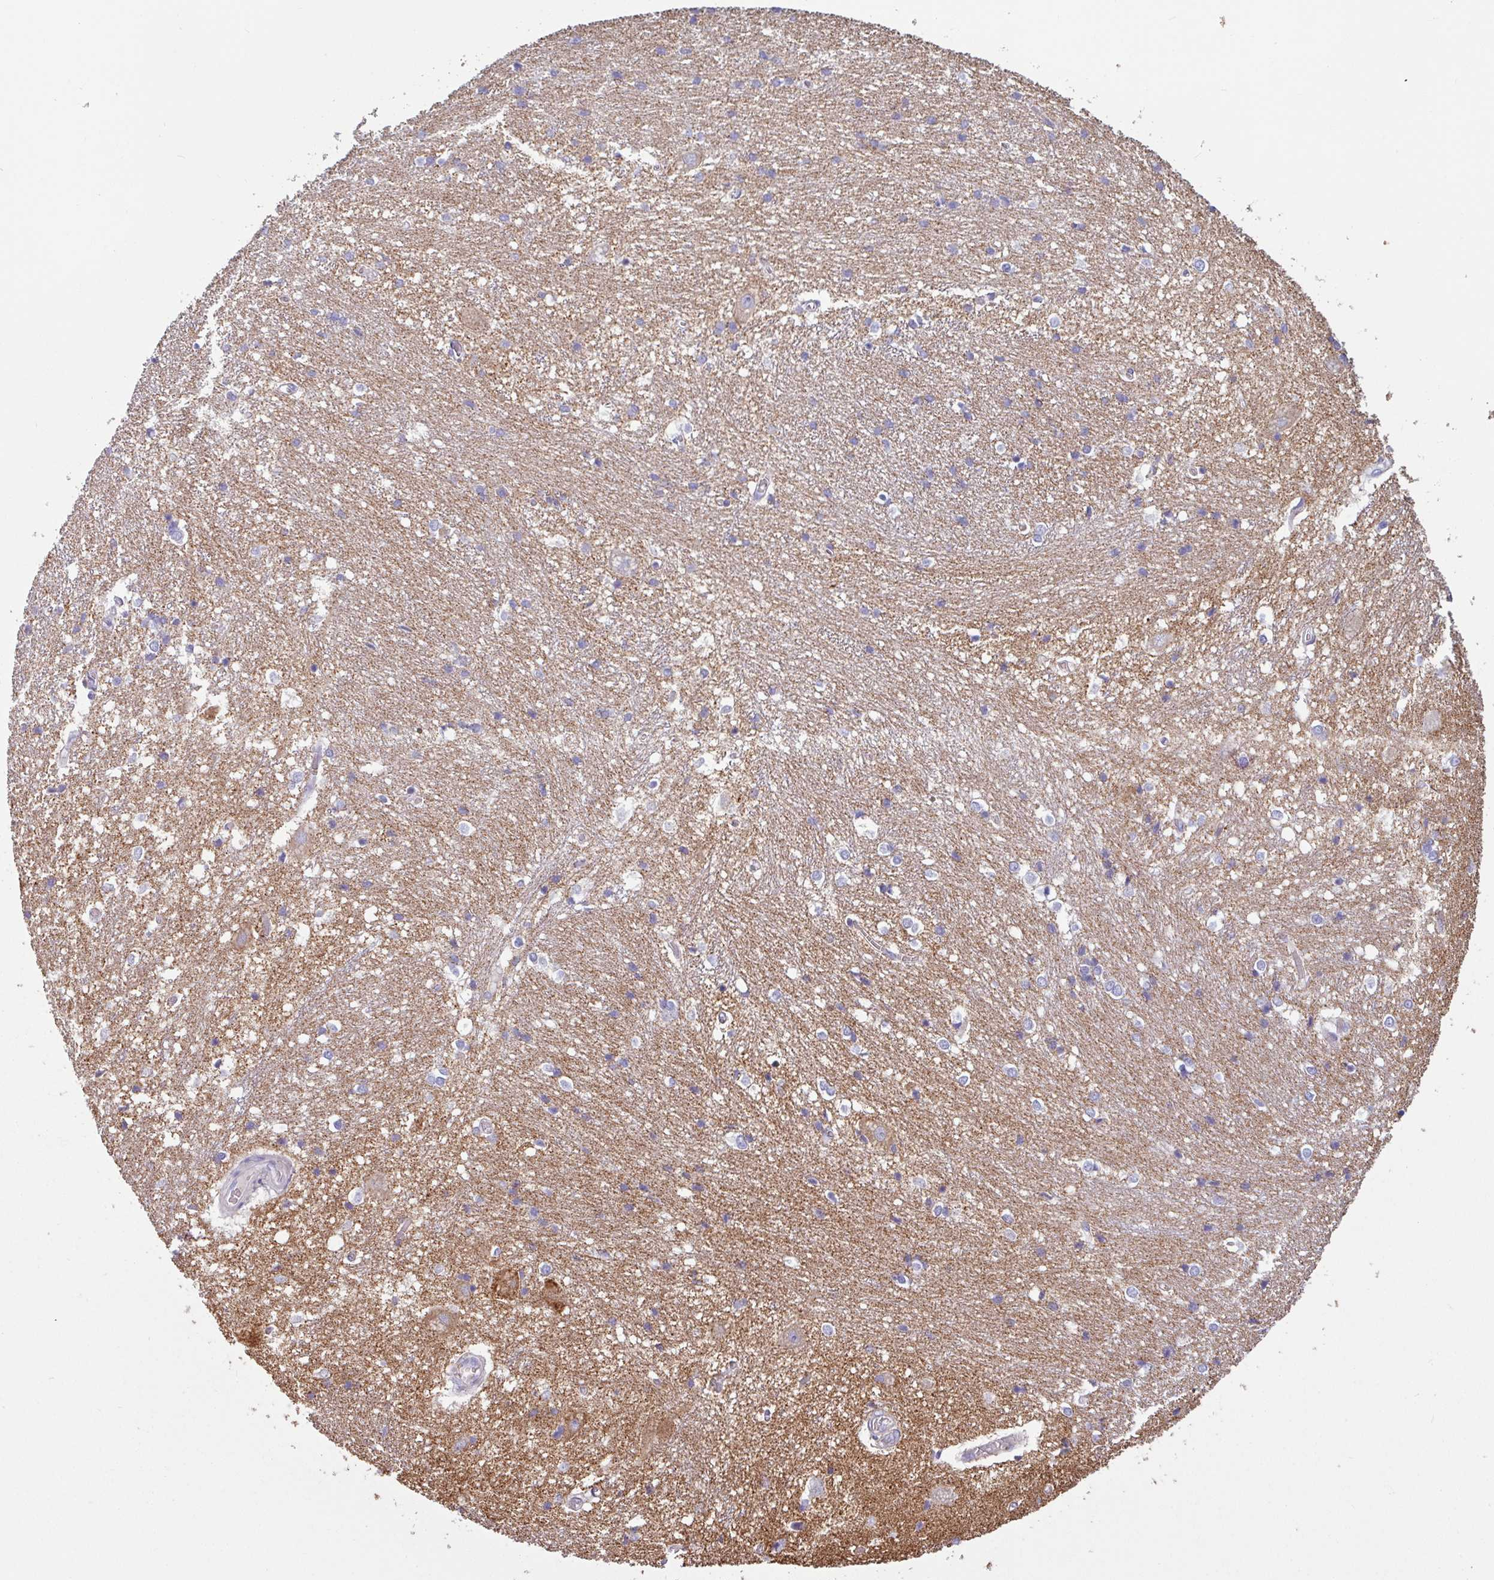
{"staining": {"intensity": "negative", "quantity": "none", "location": "none"}, "tissue": "caudate", "cell_type": "Glial cells", "image_type": "normal", "snomed": [{"axis": "morphology", "description": "Normal tissue, NOS"}, {"axis": "topography", "description": "Lateral ventricle wall"}], "caption": "Immunohistochemistry histopathology image of unremarkable caudate stained for a protein (brown), which exhibits no positivity in glial cells.", "gene": "CAMK1", "patient": {"sex": "male", "age": 37}}